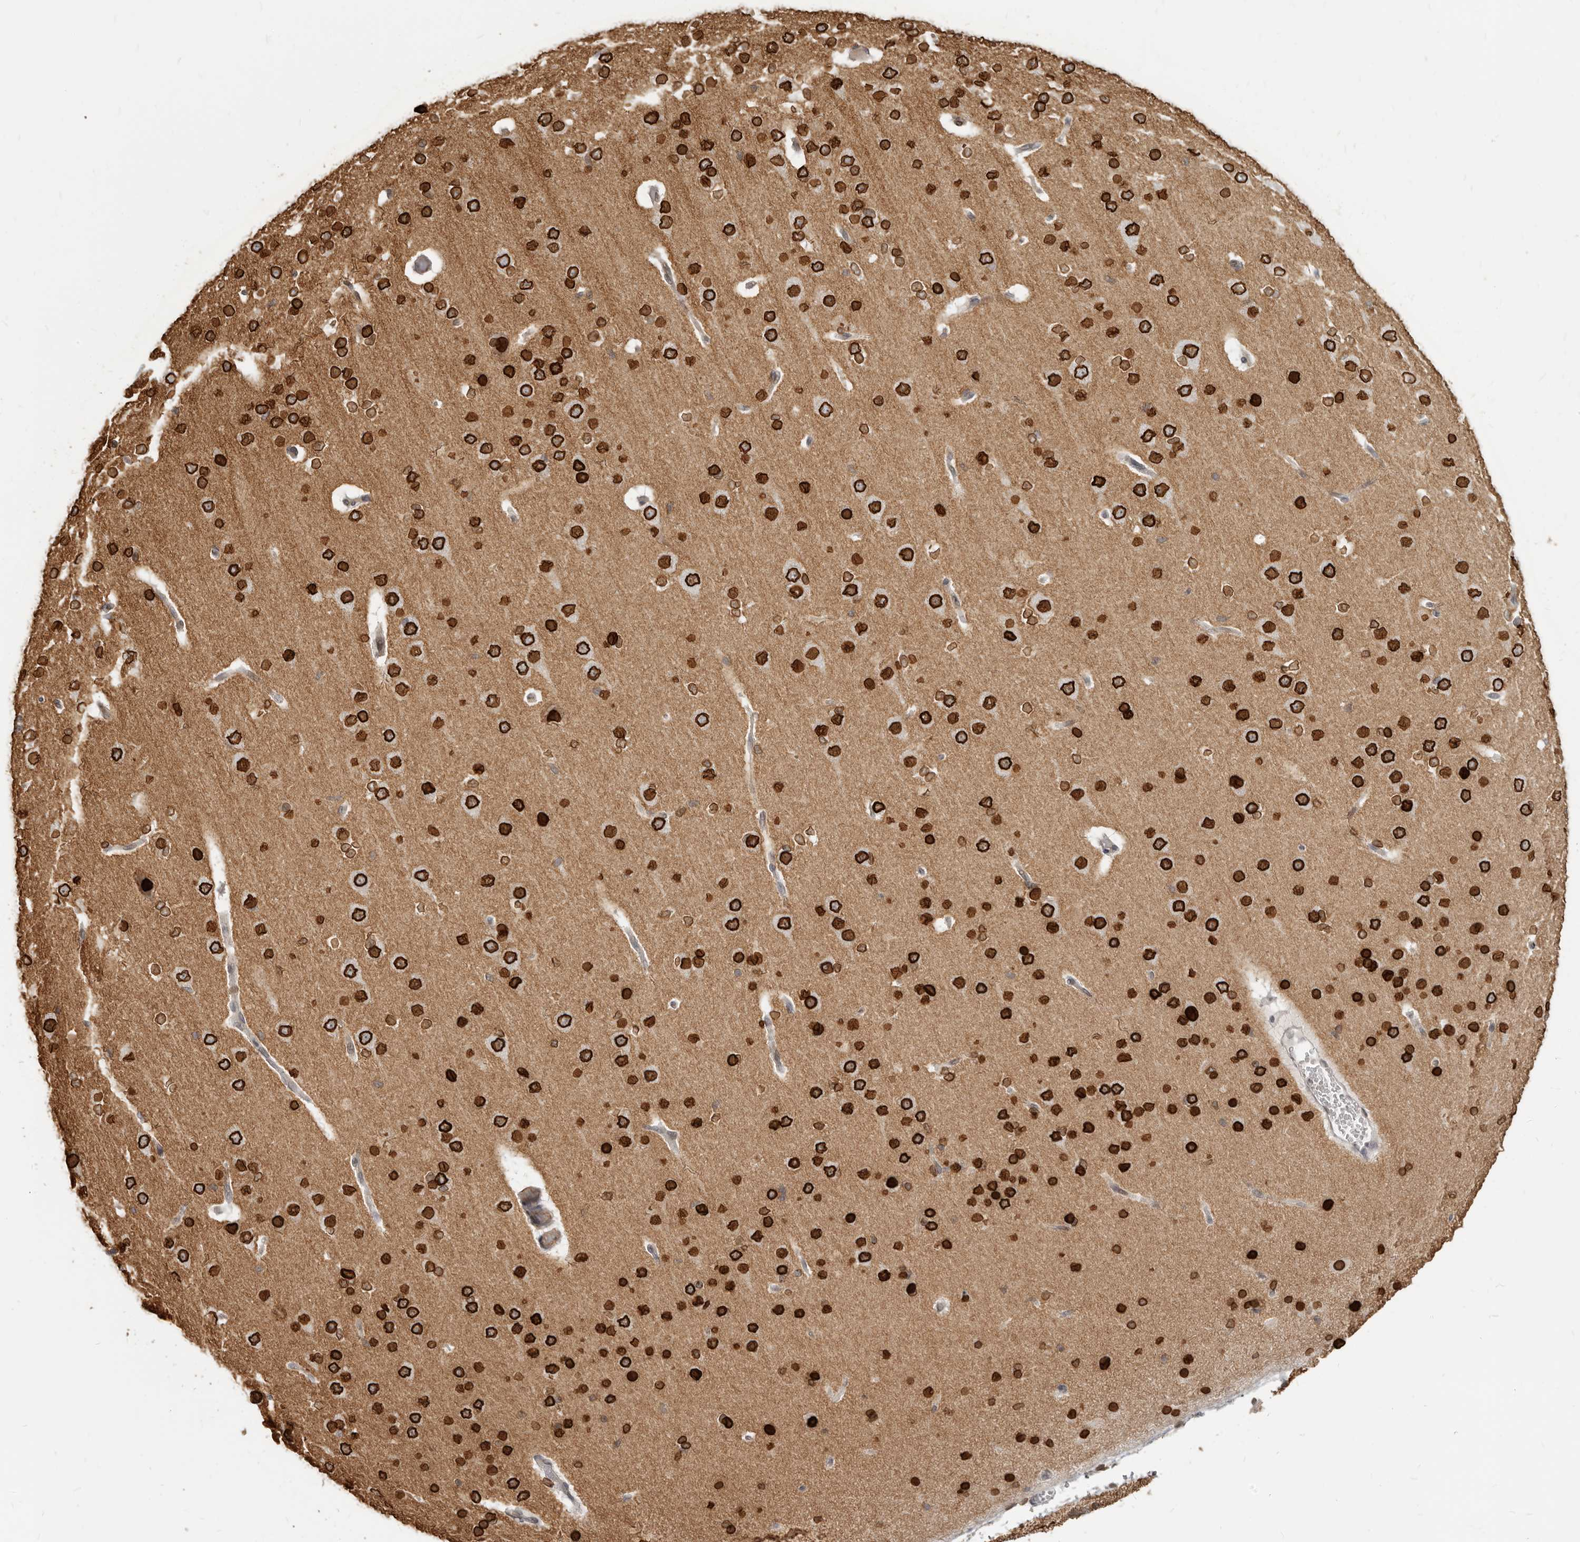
{"staining": {"intensity": "negative", "quantity": "none", "location": "none"}, "tissue": "cerebral cortex", "cell_type": "Endothelial cells", "image_type": "normal", "snomed": [{"axis": "morphology", "description": "Normal tissue, NOS"}, {"axis": "morphology", "description": "Developmental malformation"}, {"axis": "topography", "description": "Cerebral cortex"}], "caption": "This micrograph is of normal cerebral cortex stained with immunohistochemistry (IHC) to label a protein in brown with the nuclei are counter-stained blue. There is no positivity in endothelial cells.", "gene": "NUP153", "patient": {"sex": "female", "age": 30}}